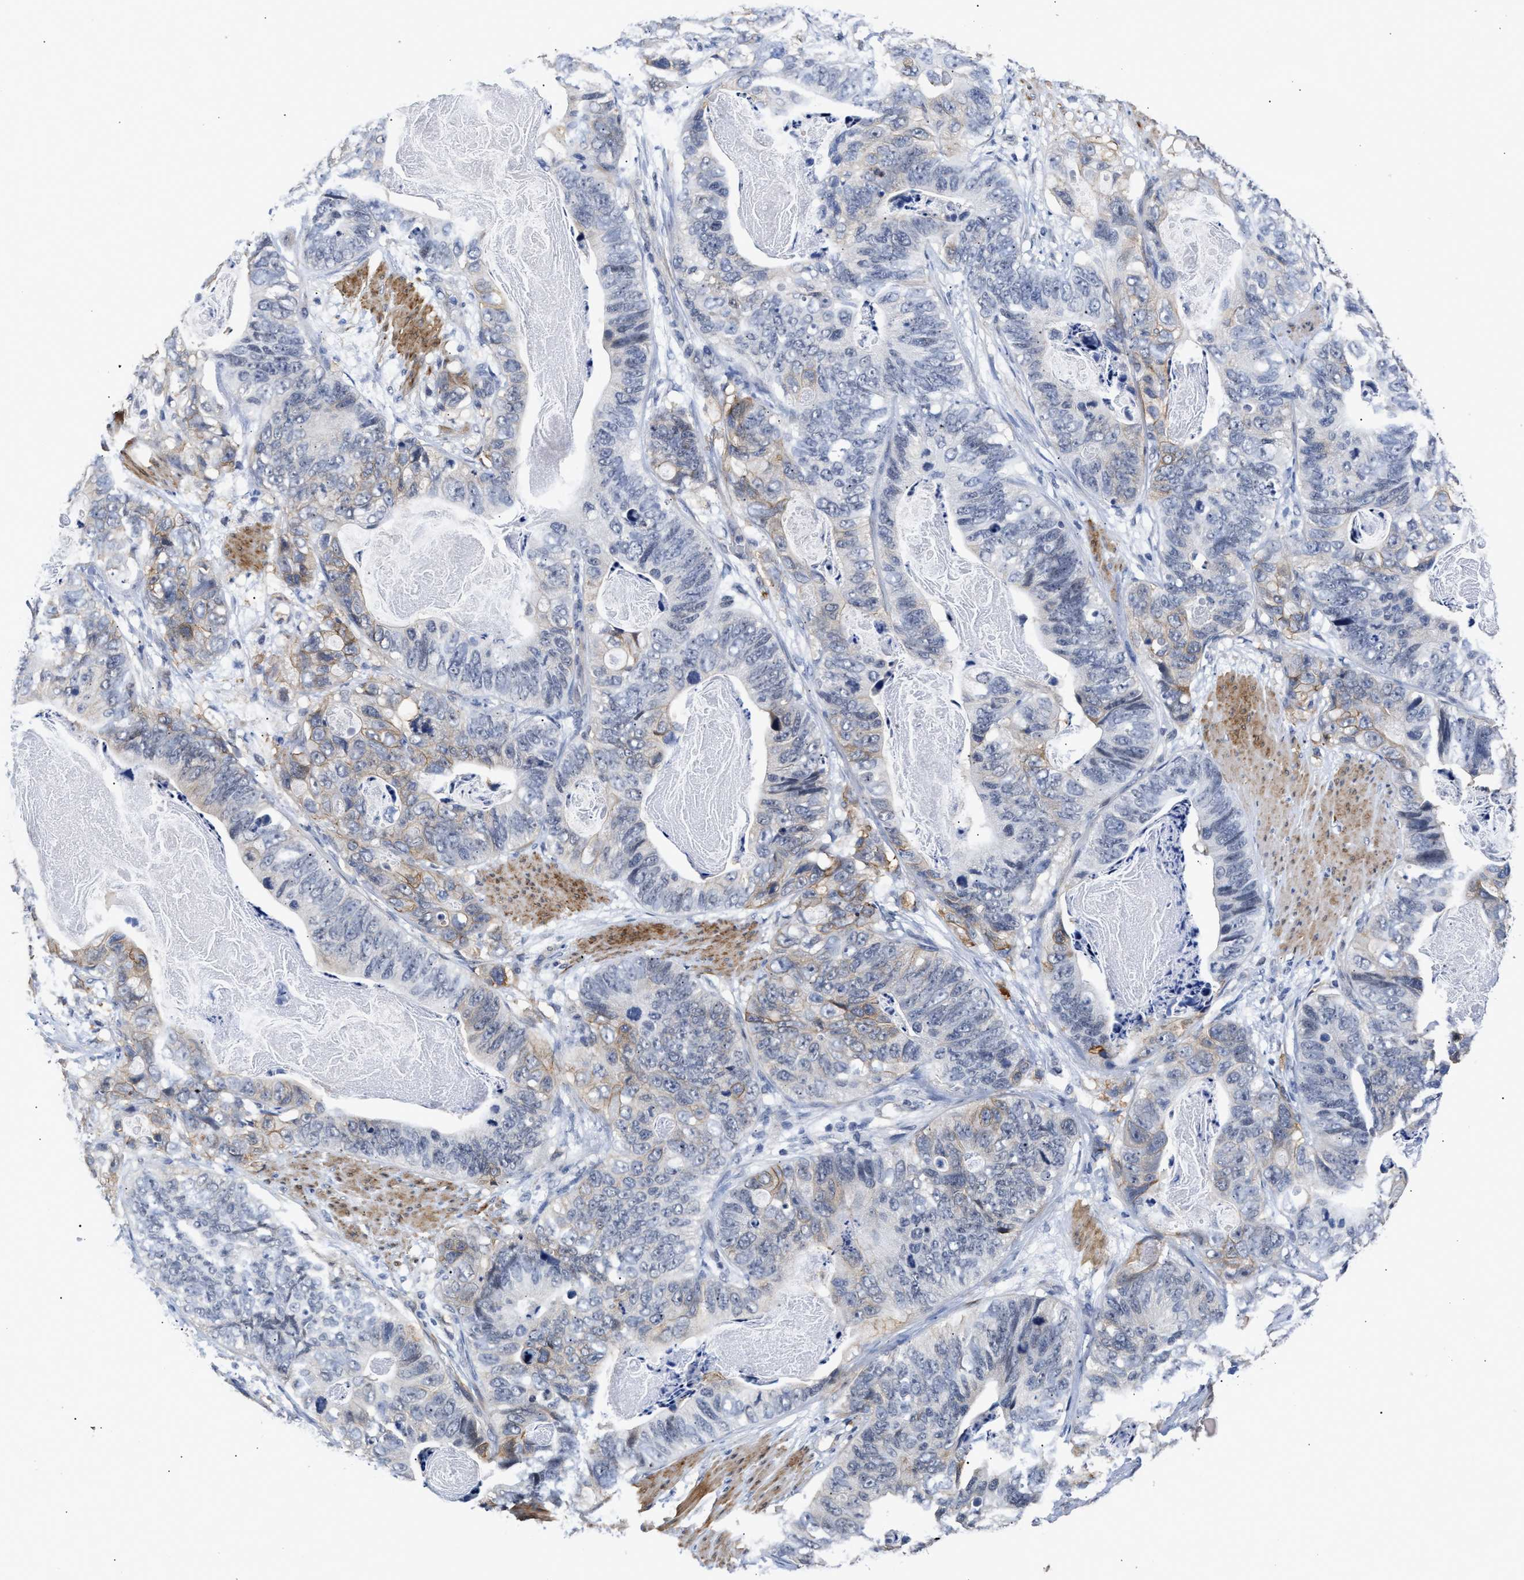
{"staining": {"intensity": "weak", "quantity": "<25%", "location": "cytoplasmic/membranous"}, "tissue": "stomach cancer", "cell_type": "Tumor cells", "image_type": "cancer", "snomed": [{"axis": "morphology", "description": "Adenocarcinoma, NOS"}, {"axis": "topography", "description": "Stomach"}], "caption": "Immunohistochemical staining of stomach cancer (adenocarcinoma) exhibits no significant expression in tumor cells. The staining was performed using DAB (3,3'-diaminobenzidine) to visualize the protein expression in brown, while the nuclei were stained in blue with hematoxylin (Magnification: 20x).", "gene": "AHNAK2", "patient": {"sex": "female", "age": 89}}